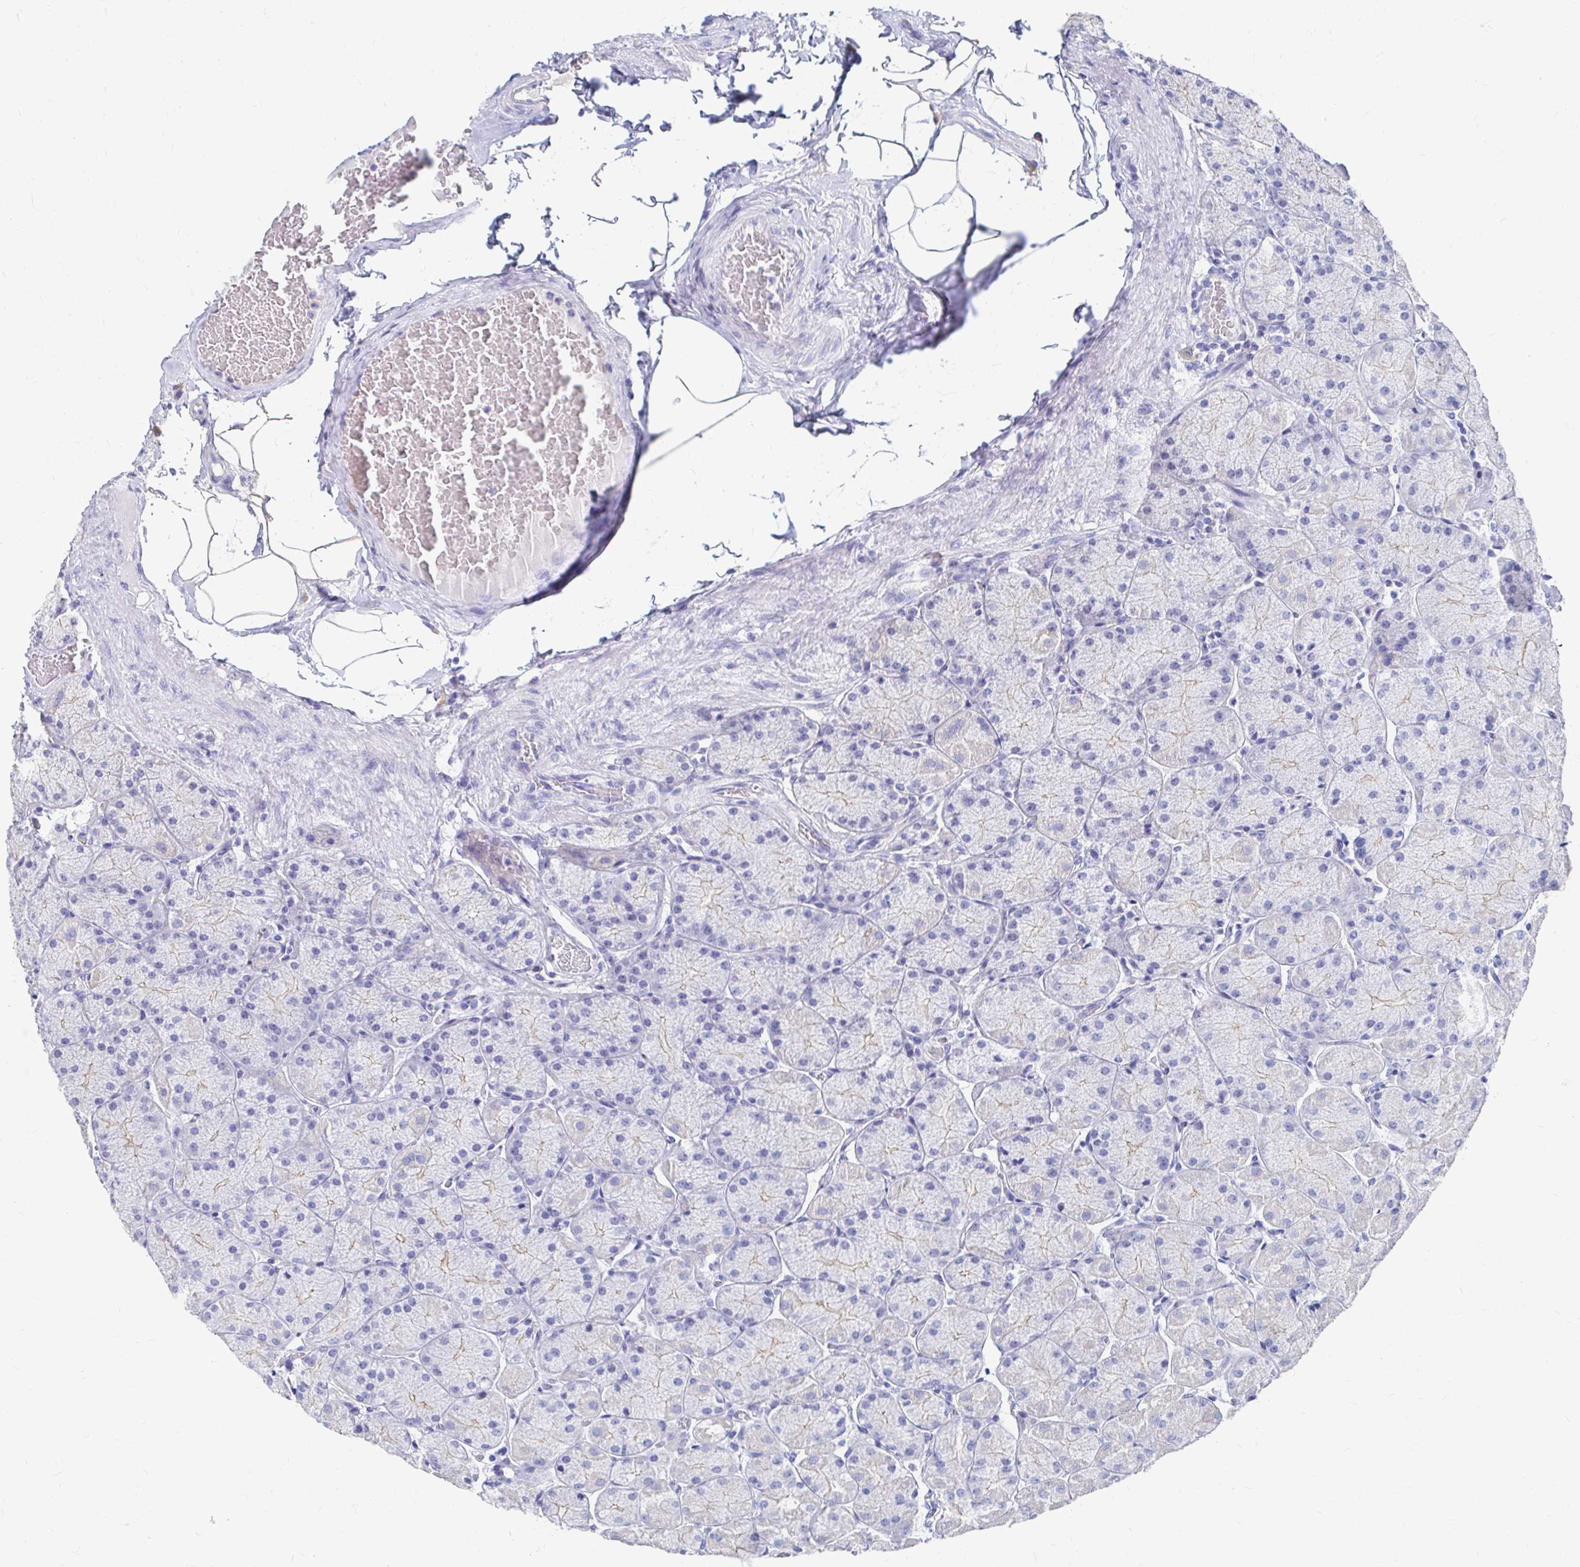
{"staining": {"intensity": "moderate", "quantity": "<25%", "location": "cytoplasmic/membranous"}, "tissue": "stomach", "cell_type": "Glandular cells", "image_type": "normal", "snomed": [{"axis": "morphology", "description": "Normal tissue, NOS"}, {"axis": "topography", "description": "Stomach, upper"}], "caption": "About <25% of glandular cells in normal stomach reveal moderate cytoplasmic/membranous protein staining as visualized by brown immunohistochemical staining.", "gene": "LAMC3", "patient": {"sex": "female", "age": 56}}